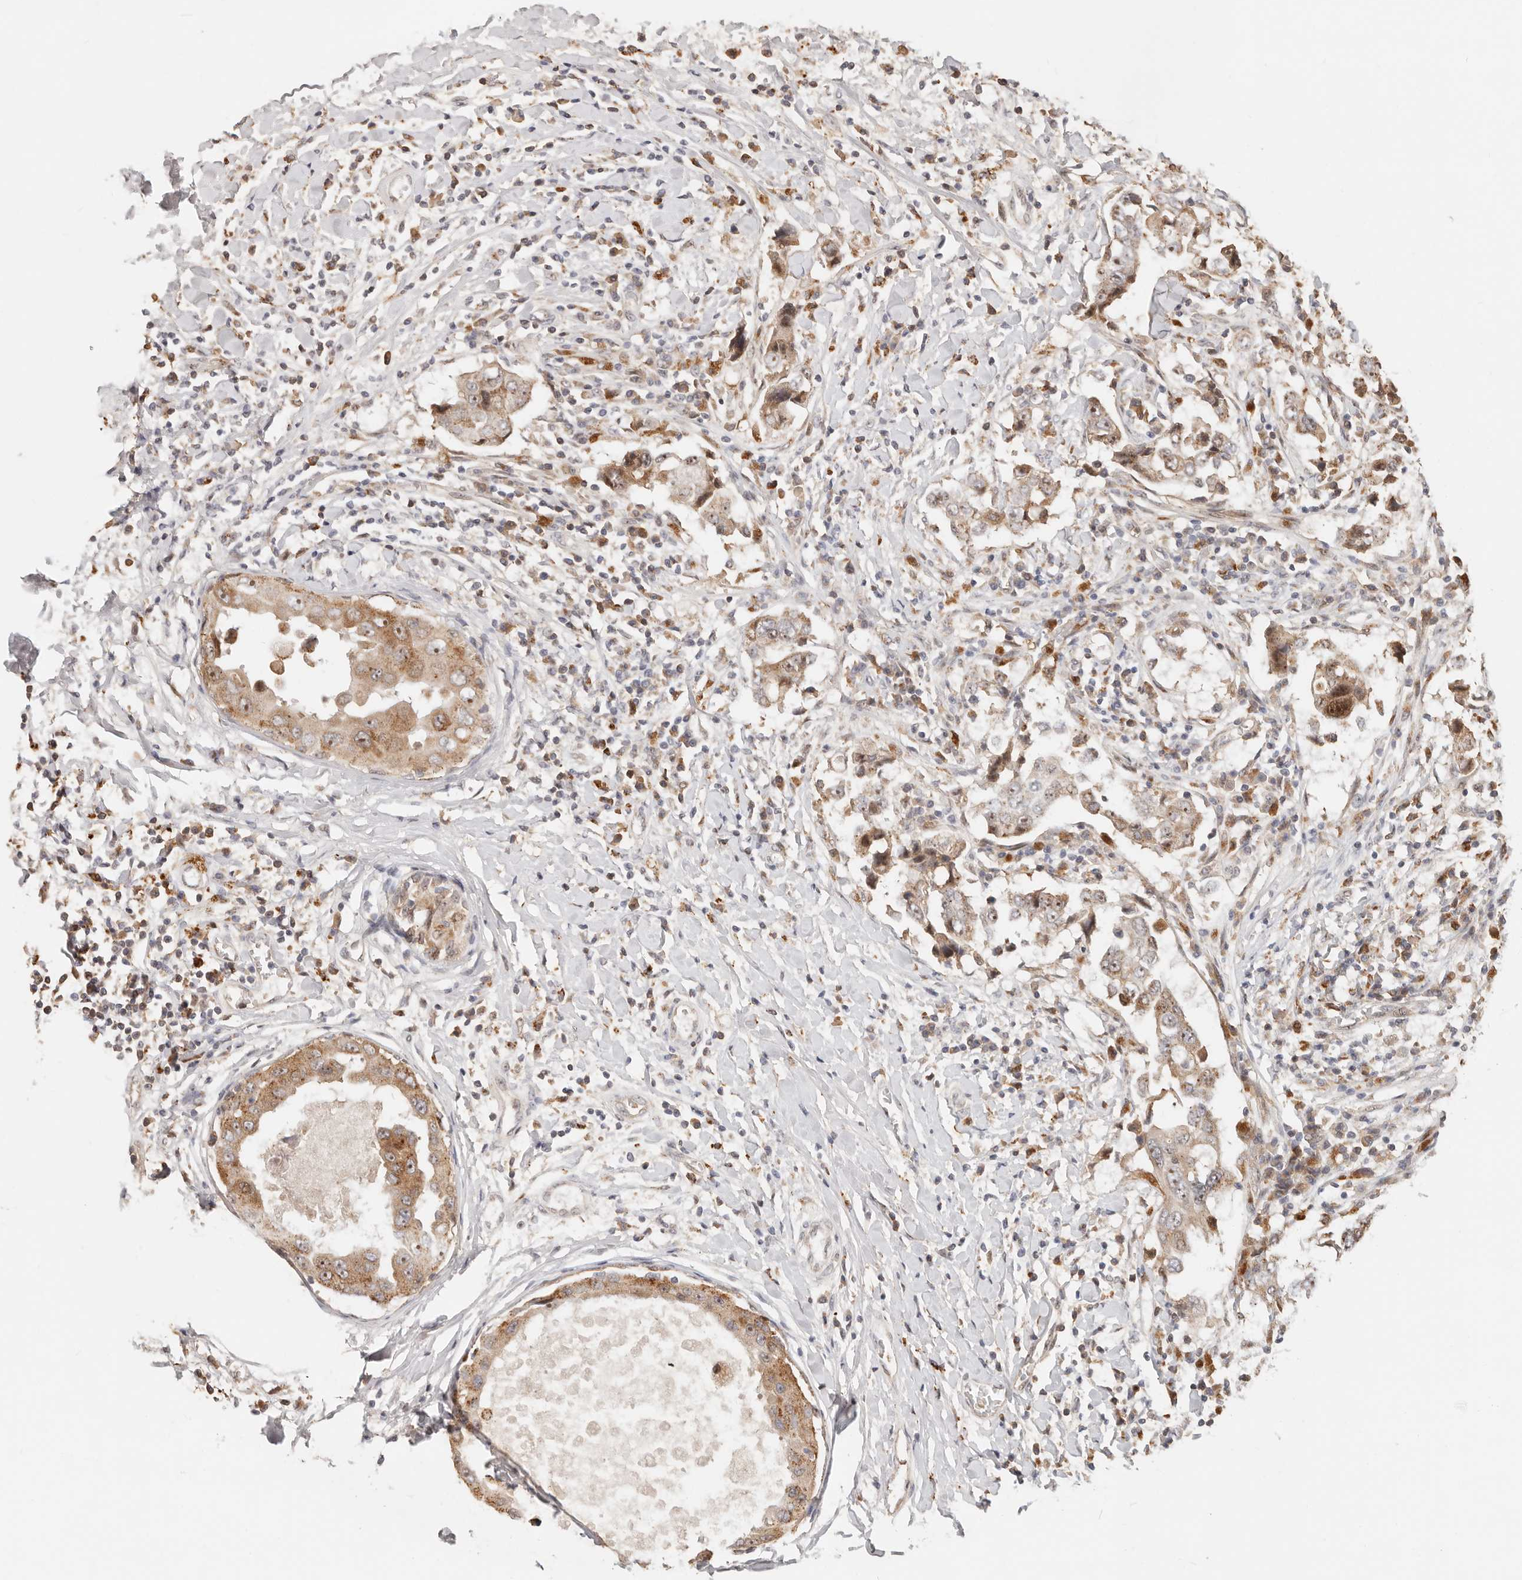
{"staining": {"intensity": "moderate", "quantity": ">75%", "location": "cytoplasmic/membranous,nuclear"}, "tissue": "breast cancer", "cell_type": "Tumor cells", "image_type": "cancer", "snomed": [{"axis": "morphology", "description": "Duct carcinoma"}, {"axis": "topography", "description": "Breast"}], "caption": "IHC of human breast cancer (infiltrating ductal carcinoma) displays medium levels of moderate cytoplasmic/membranous and nuclear positivity in about >75% of tumor cells.", "gene": "ZRANB1", "patient": {"sex": "female", "age": 27}}